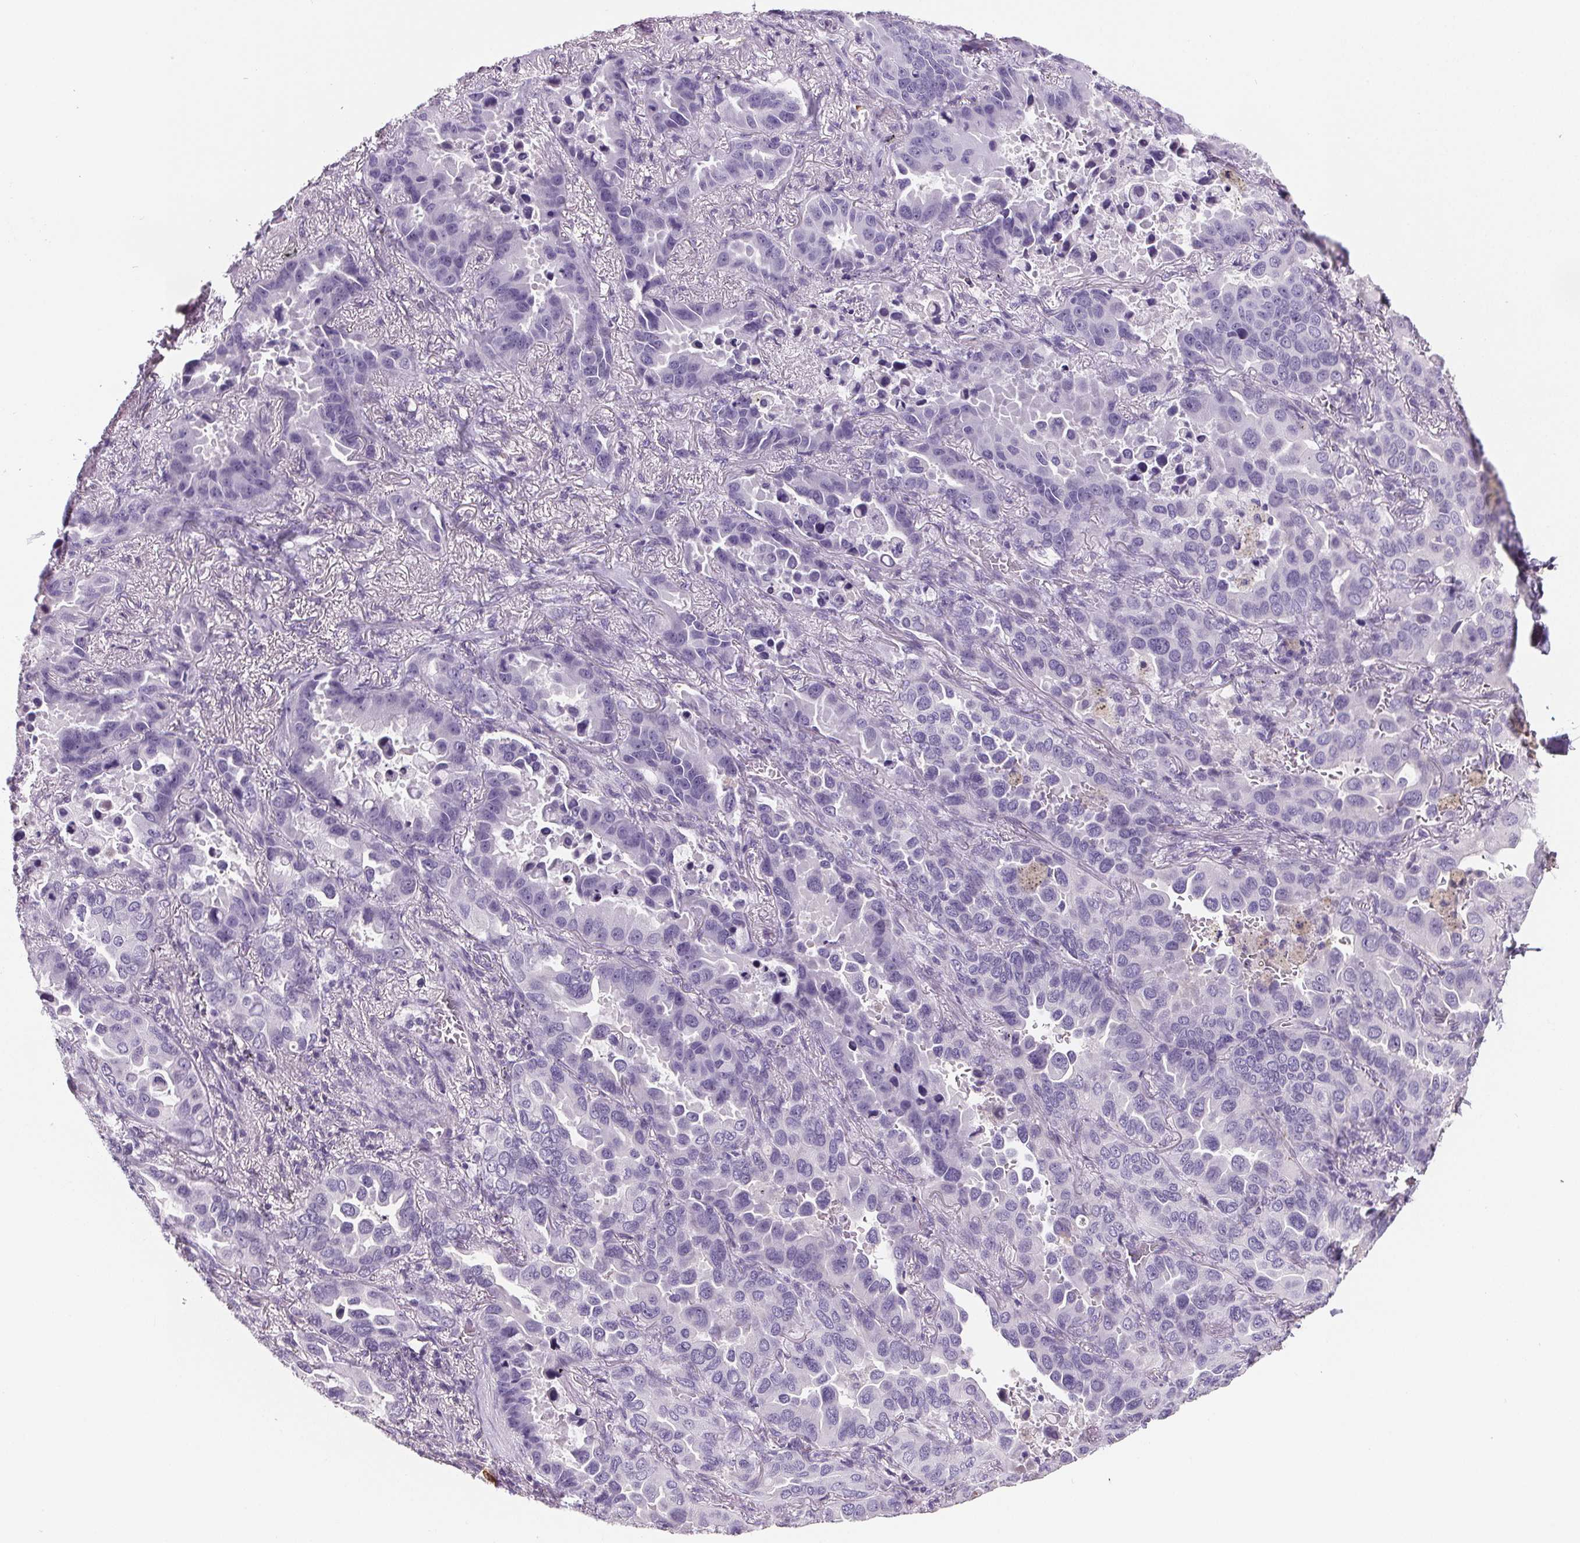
{"staining": {"intensity": "negative", "quantity": "none", "location": "none"}, "tissue": "lung cancer", "cell_type": "Tumor cells", "image_type": "cancer", "snomed": [{"axis": "morphology", "description": "Adenocarcinoma, NOS"}, {"axis": "topography", "description": "Lung"}], "caption": "An image of lung cancer (adenocarcinoma) stained for a protein exhibits no brown staining in tumor cells.", "gene": "CD5L", "patient": {"sex": "male", "age": 64}}